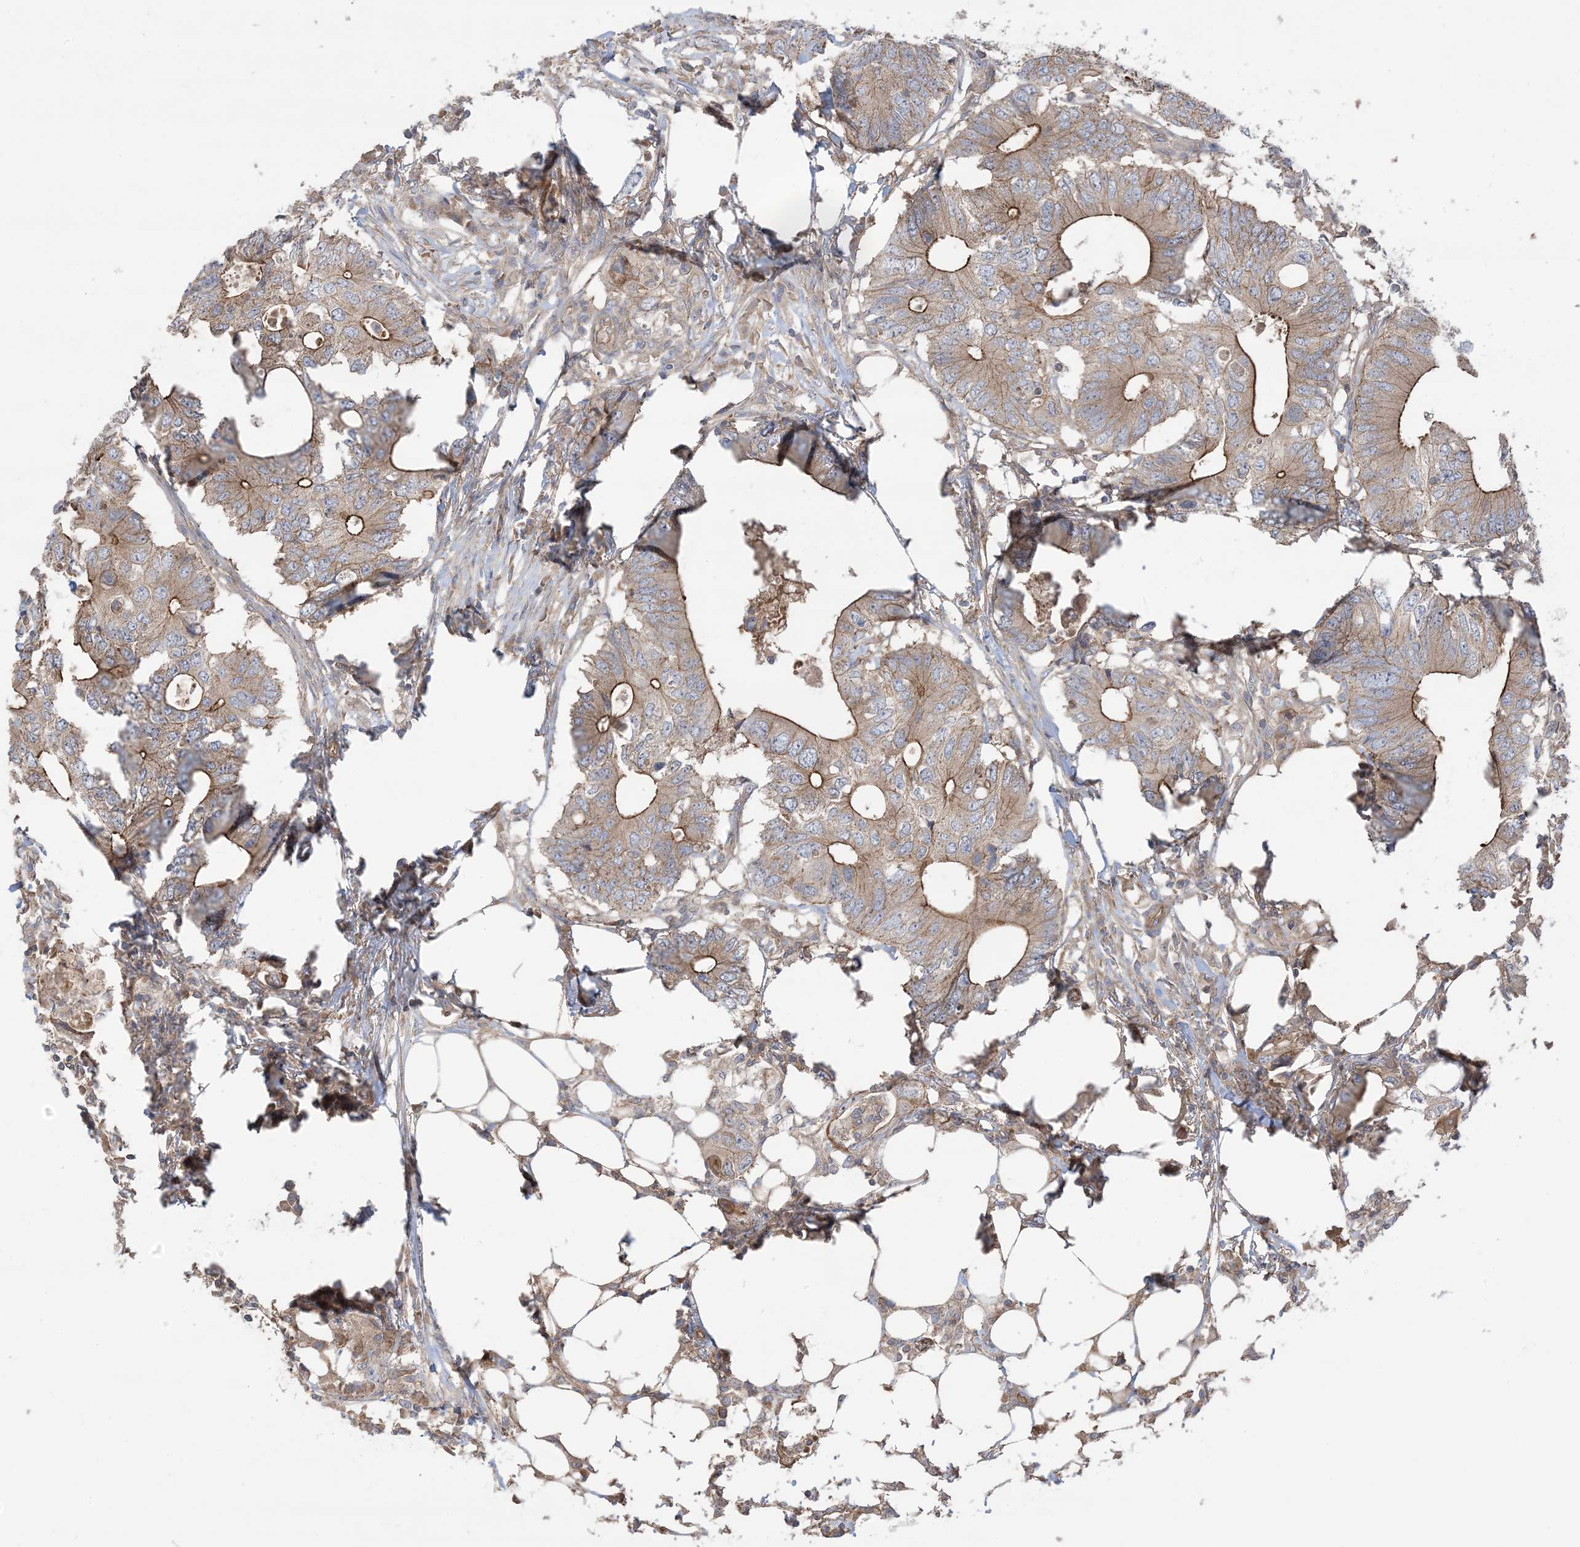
{"staining": {"intensity": "moderate", "quantity": "25%-75%", "location": "cytoplasmic/membranous"}, "tissue": "colorectal cancer", "cell_type": "Tumor cells", "image_type": "cancer", "snomed": [{"axis": "morphology", "description": "Adenocarcinoma, NOS"}, {"axis": "topography", "description": "Colon"}], "caption": "Colorectal adenocarcinoma stained with immunohistochemistry demonstrates moderate cytoplasmic/membranous staining in approximately 25%-75% of tumor cells.", "gene": "CCNY", "patient": {"sex": "male", "age": 71}}